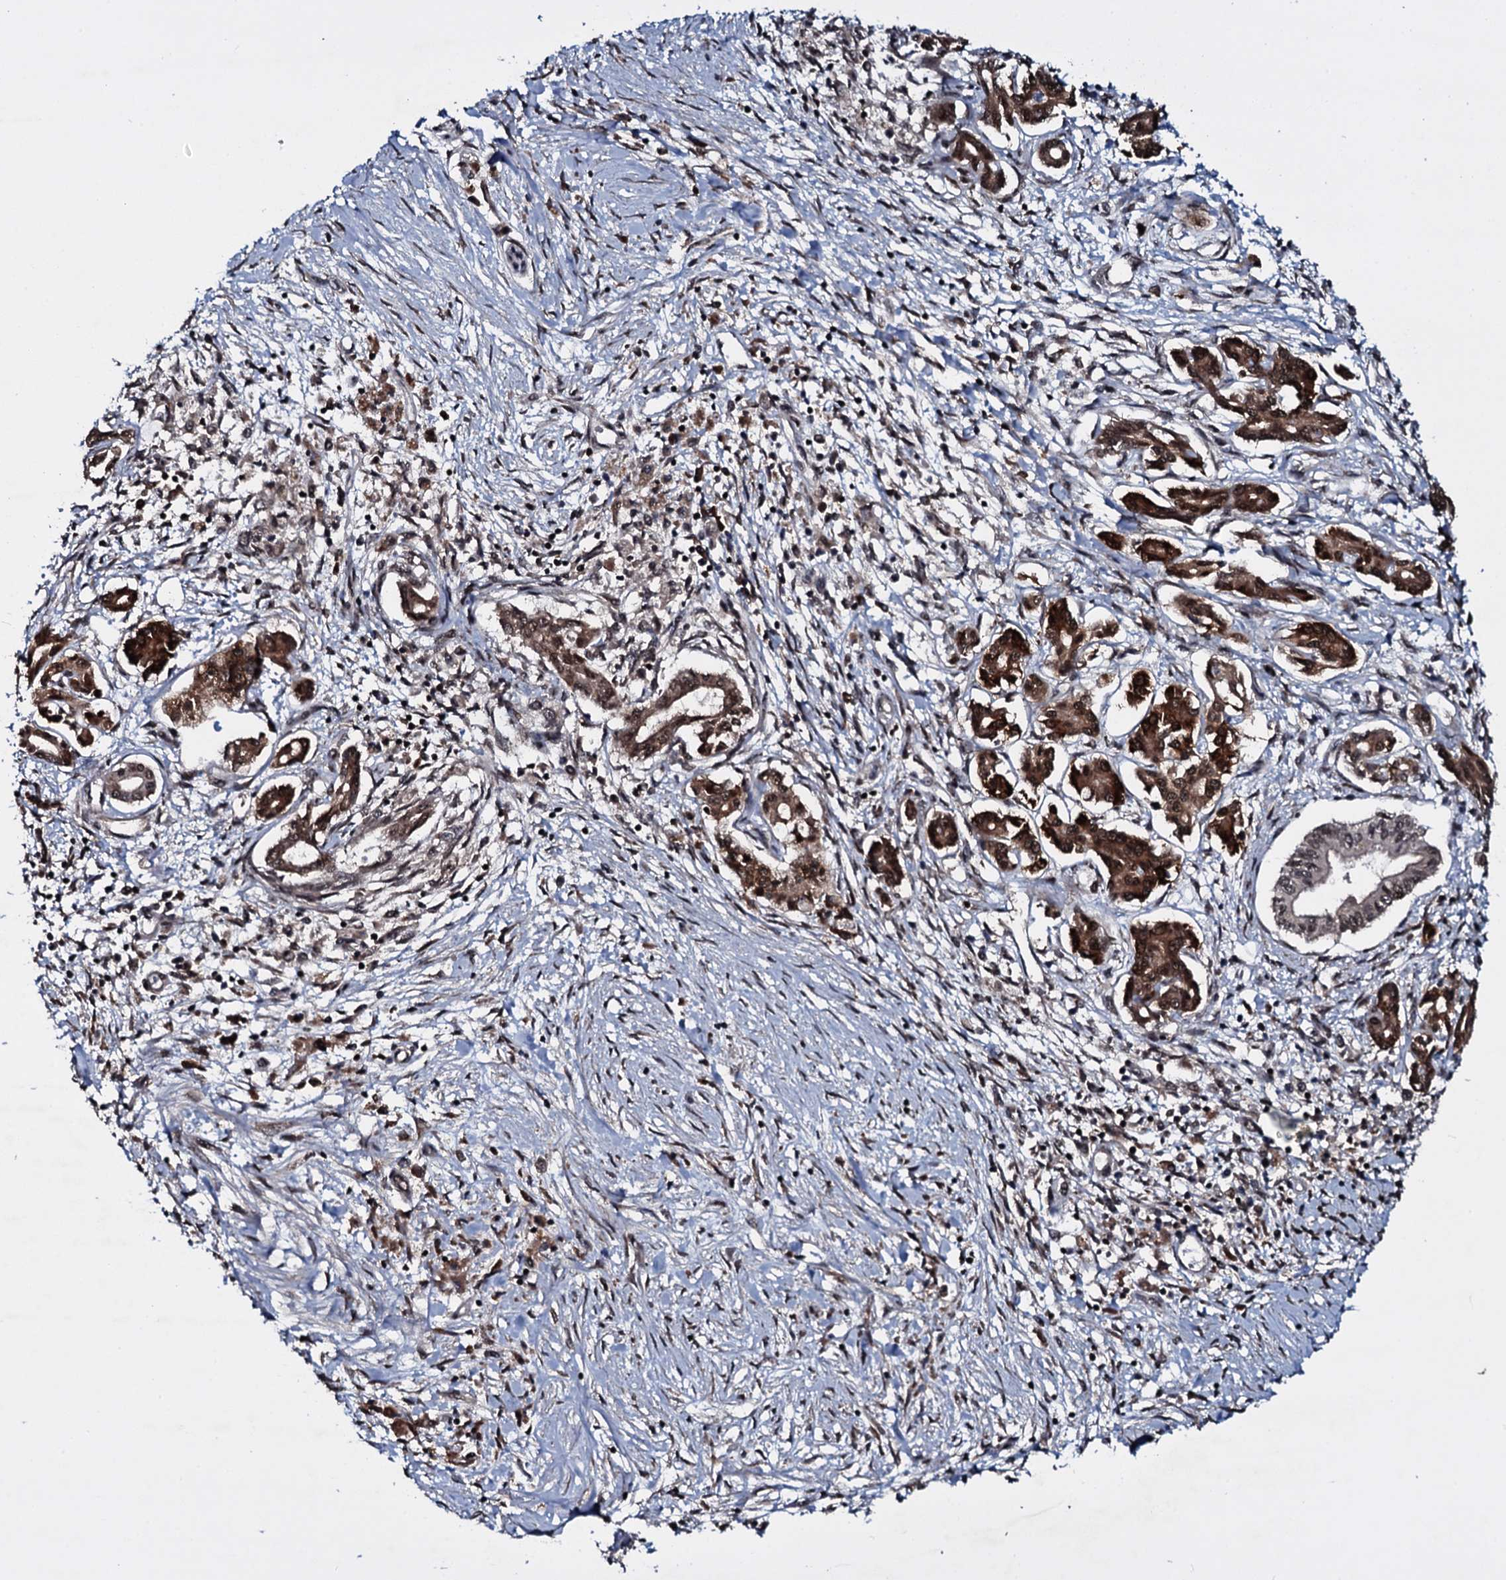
{"staining": {"intensity": "strong", "quantity": ">75%", "location": "cytoplasmic/membranous,nuclear"}, "tissue": "pancreatic cancer", "cell_type": "Tumor cells", "image_type": "cancer", "snomed": [{"axis": "morphology", "description": "Adenocarcinoma, NOS"}, {"axis": "topography", "description": "Pancreas"}], "caption": "Brown immunohistochemical staining in human pancreatic cancer shows strong cytoplasmic/membranous and nuclear expression in approximately >75% of tumor cells. The protein of interest is shown in brown color, while the nuclei are stained blue.", "gene": "HDDC3", "patient": {"sex": "female", "age": 50}}